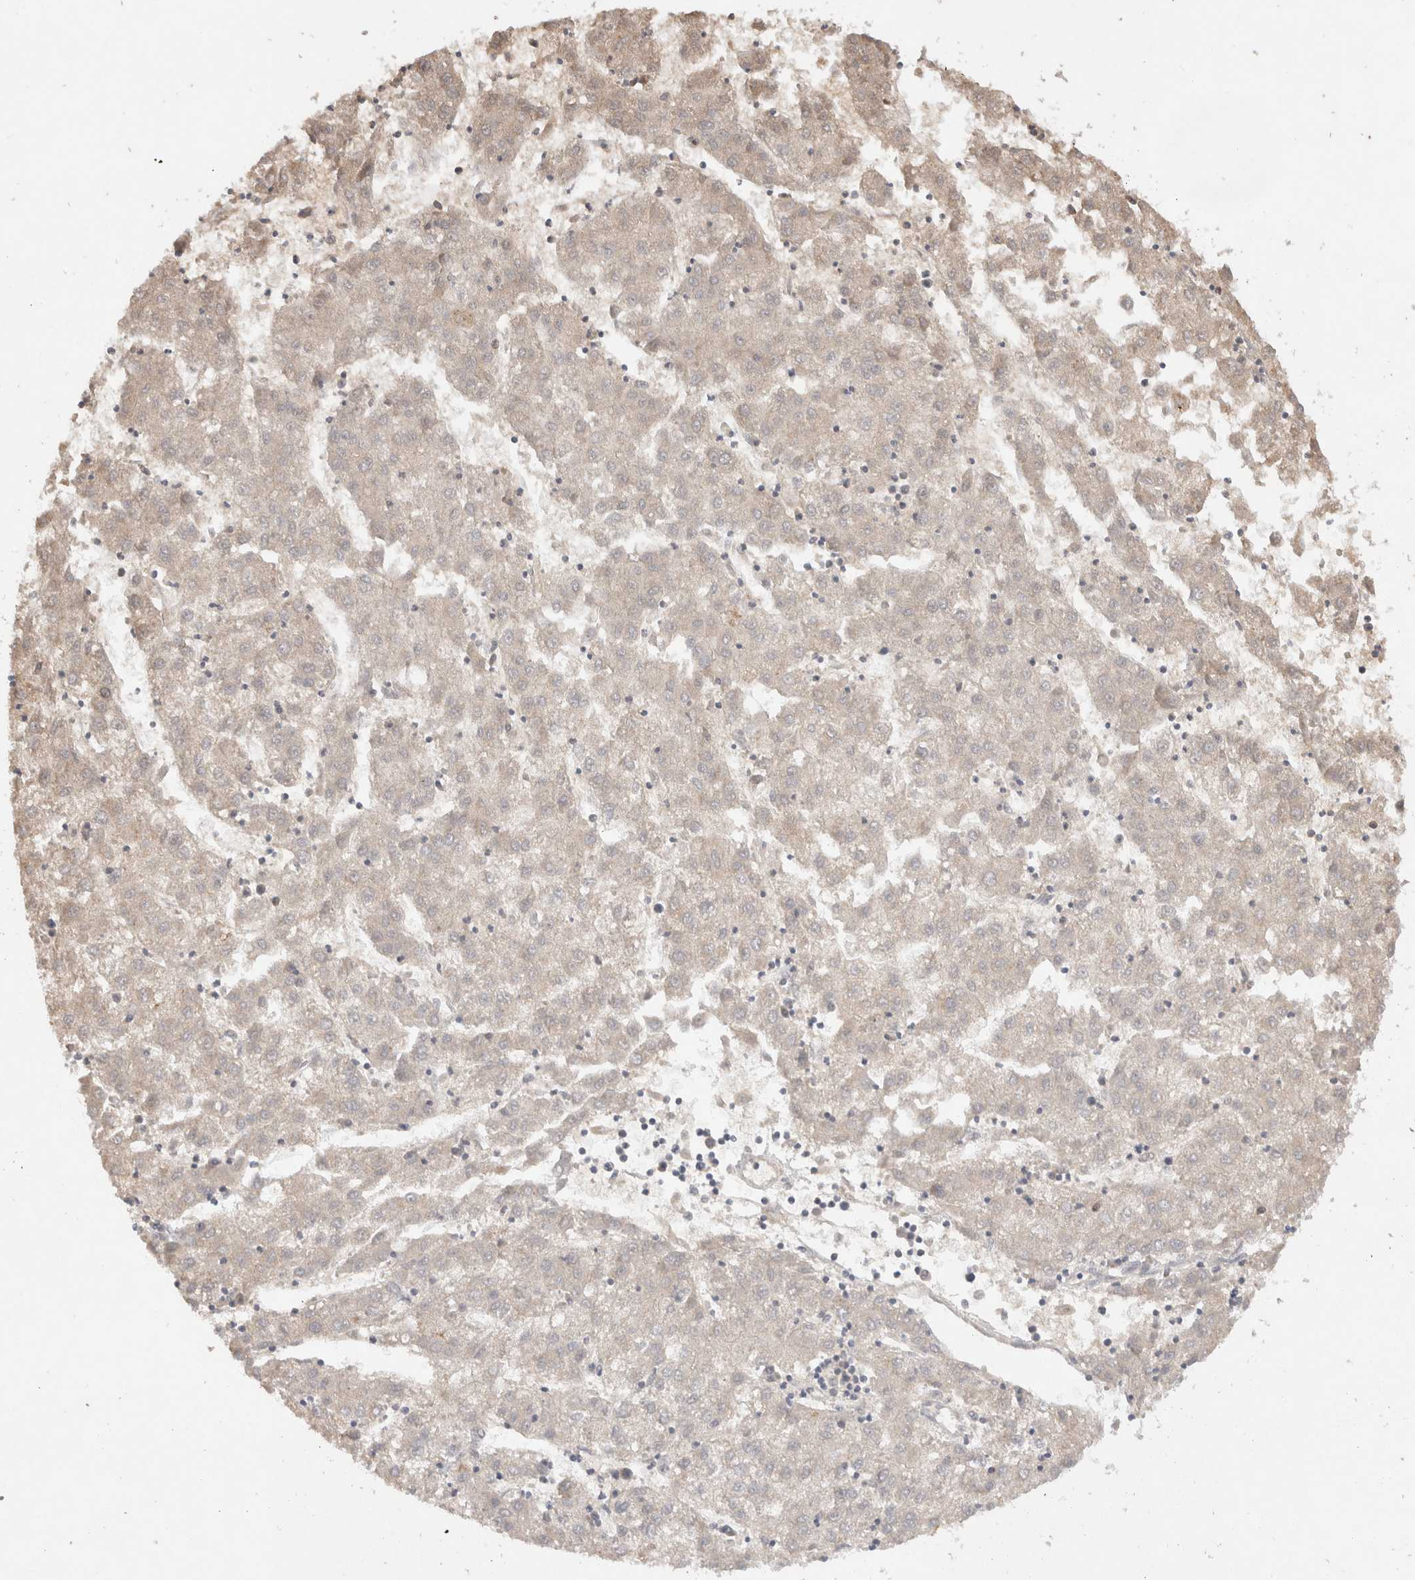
{"staining": {"intensity": "weak", "quantity": "25%-75%", "location": "cytoplasmic/membranous"}, "tissue": "liver cancer", "cell_type": "Tumor cells", "image_type": "cancer", "snomed": [{"axis": "morphology", "description": "Carcinoma, Hepatocellular, NOS"}, {"axis": "topography", "description": "Liver"}], "caption": "Protein staining of liver hepatocellular carcinoma tissue demonstrates weak cytoplasmic/membranous positivity in about 25%-75% of tumor cells.", "gene": "KLHL20", "patient": {"sex": "male", "age": 72}}